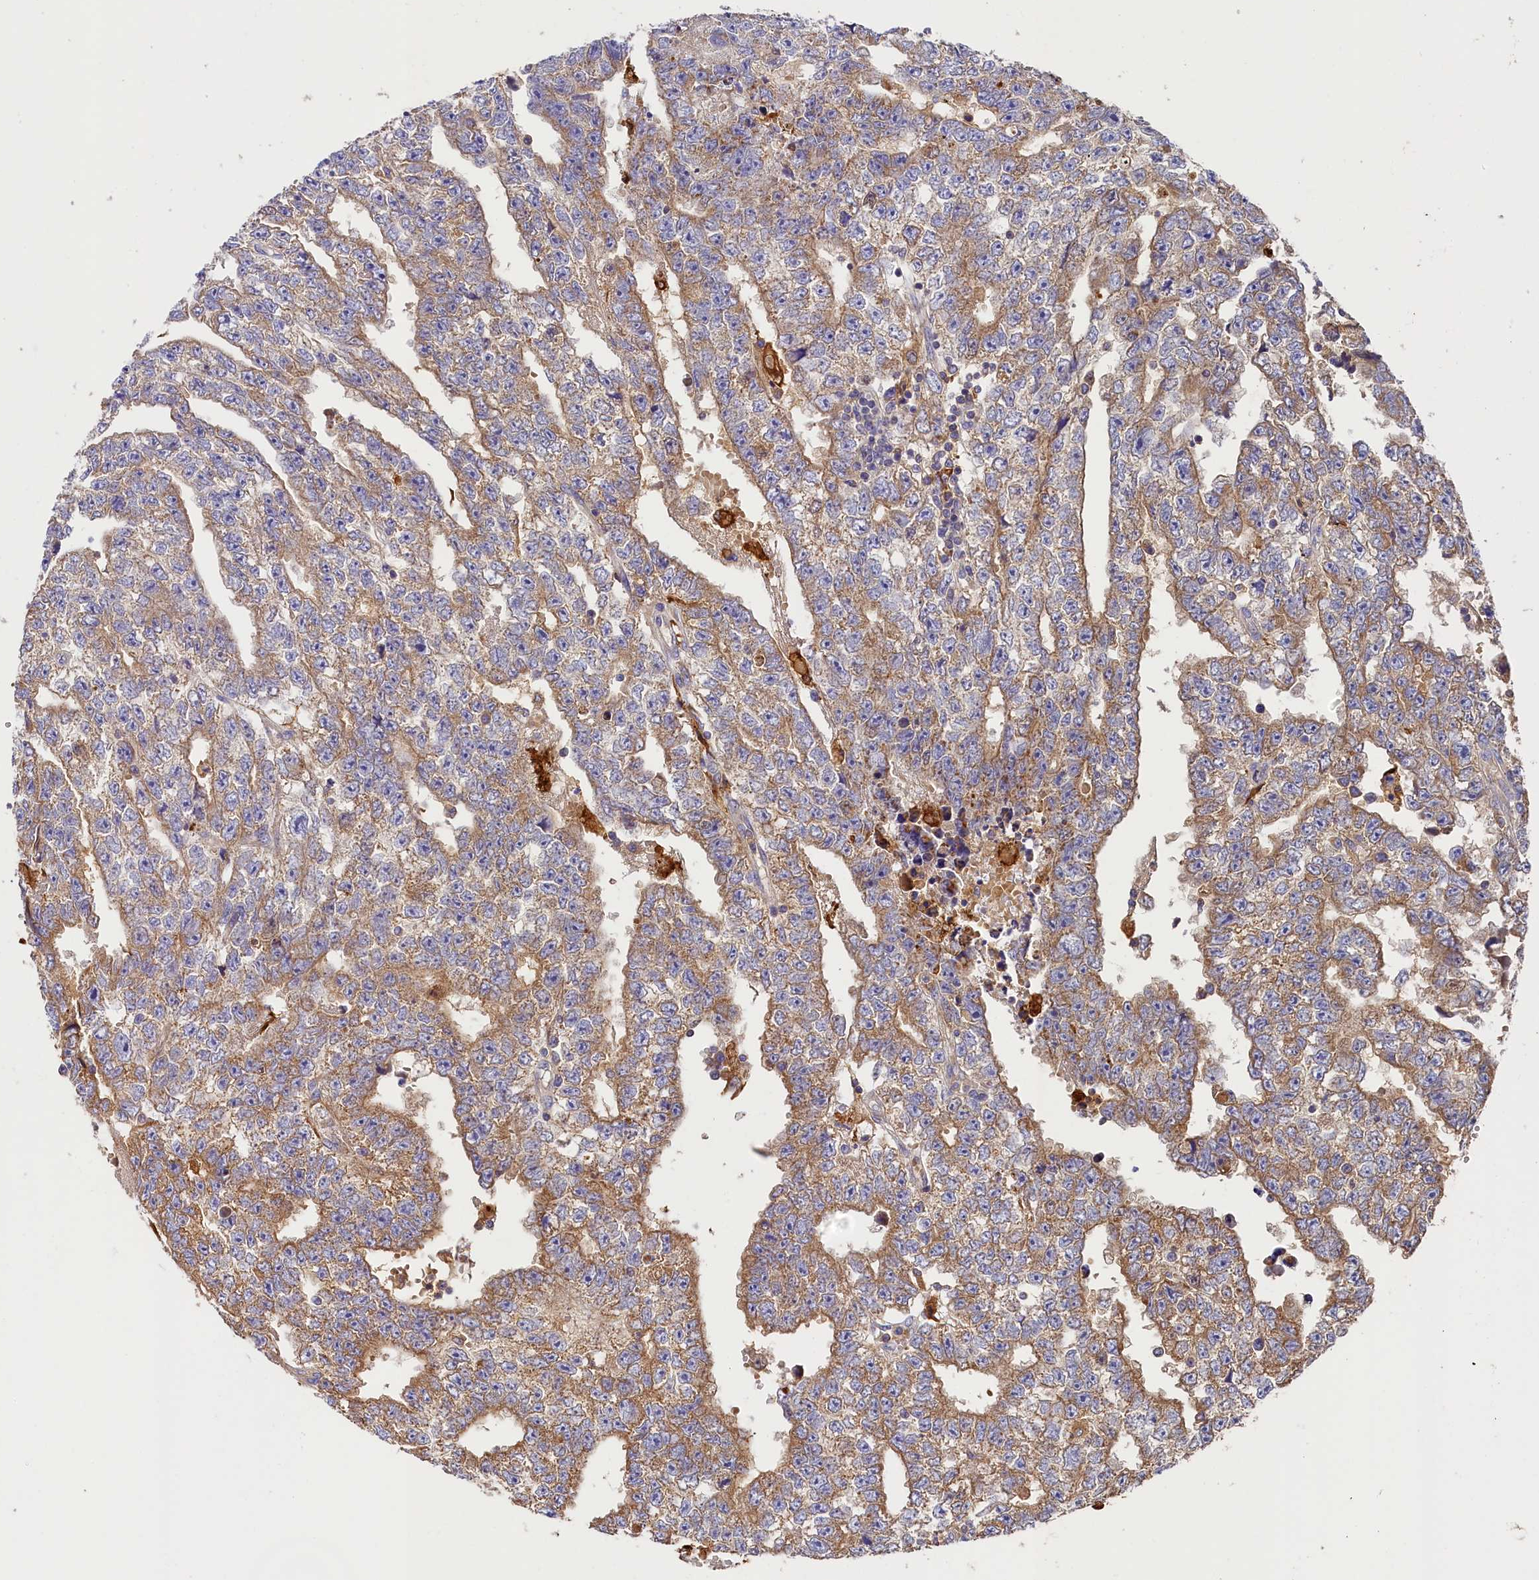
{"staining": {"intensity": "moderate", "quantity": "25%-75%", "location": "cytoplasmic/membranous"}, "tissue": "testis cancer", "cell_type": "Tumor cells", "image_type": "cancer", "snomed": [{"axis": "morphology", "description": "Carcinoma, Embryonal, NOS"}, {"axis": "topography", "description": "Testis"}], "caption": "Immunohistochemical staining of embryonal carcinoma (testis) displays medium levels of moderate cytoplasmic/membranous staining in approximately 25%-75% of tumor cells.", "gene": "SEC31B", "patient": {"sex": "male", "age": 25}}